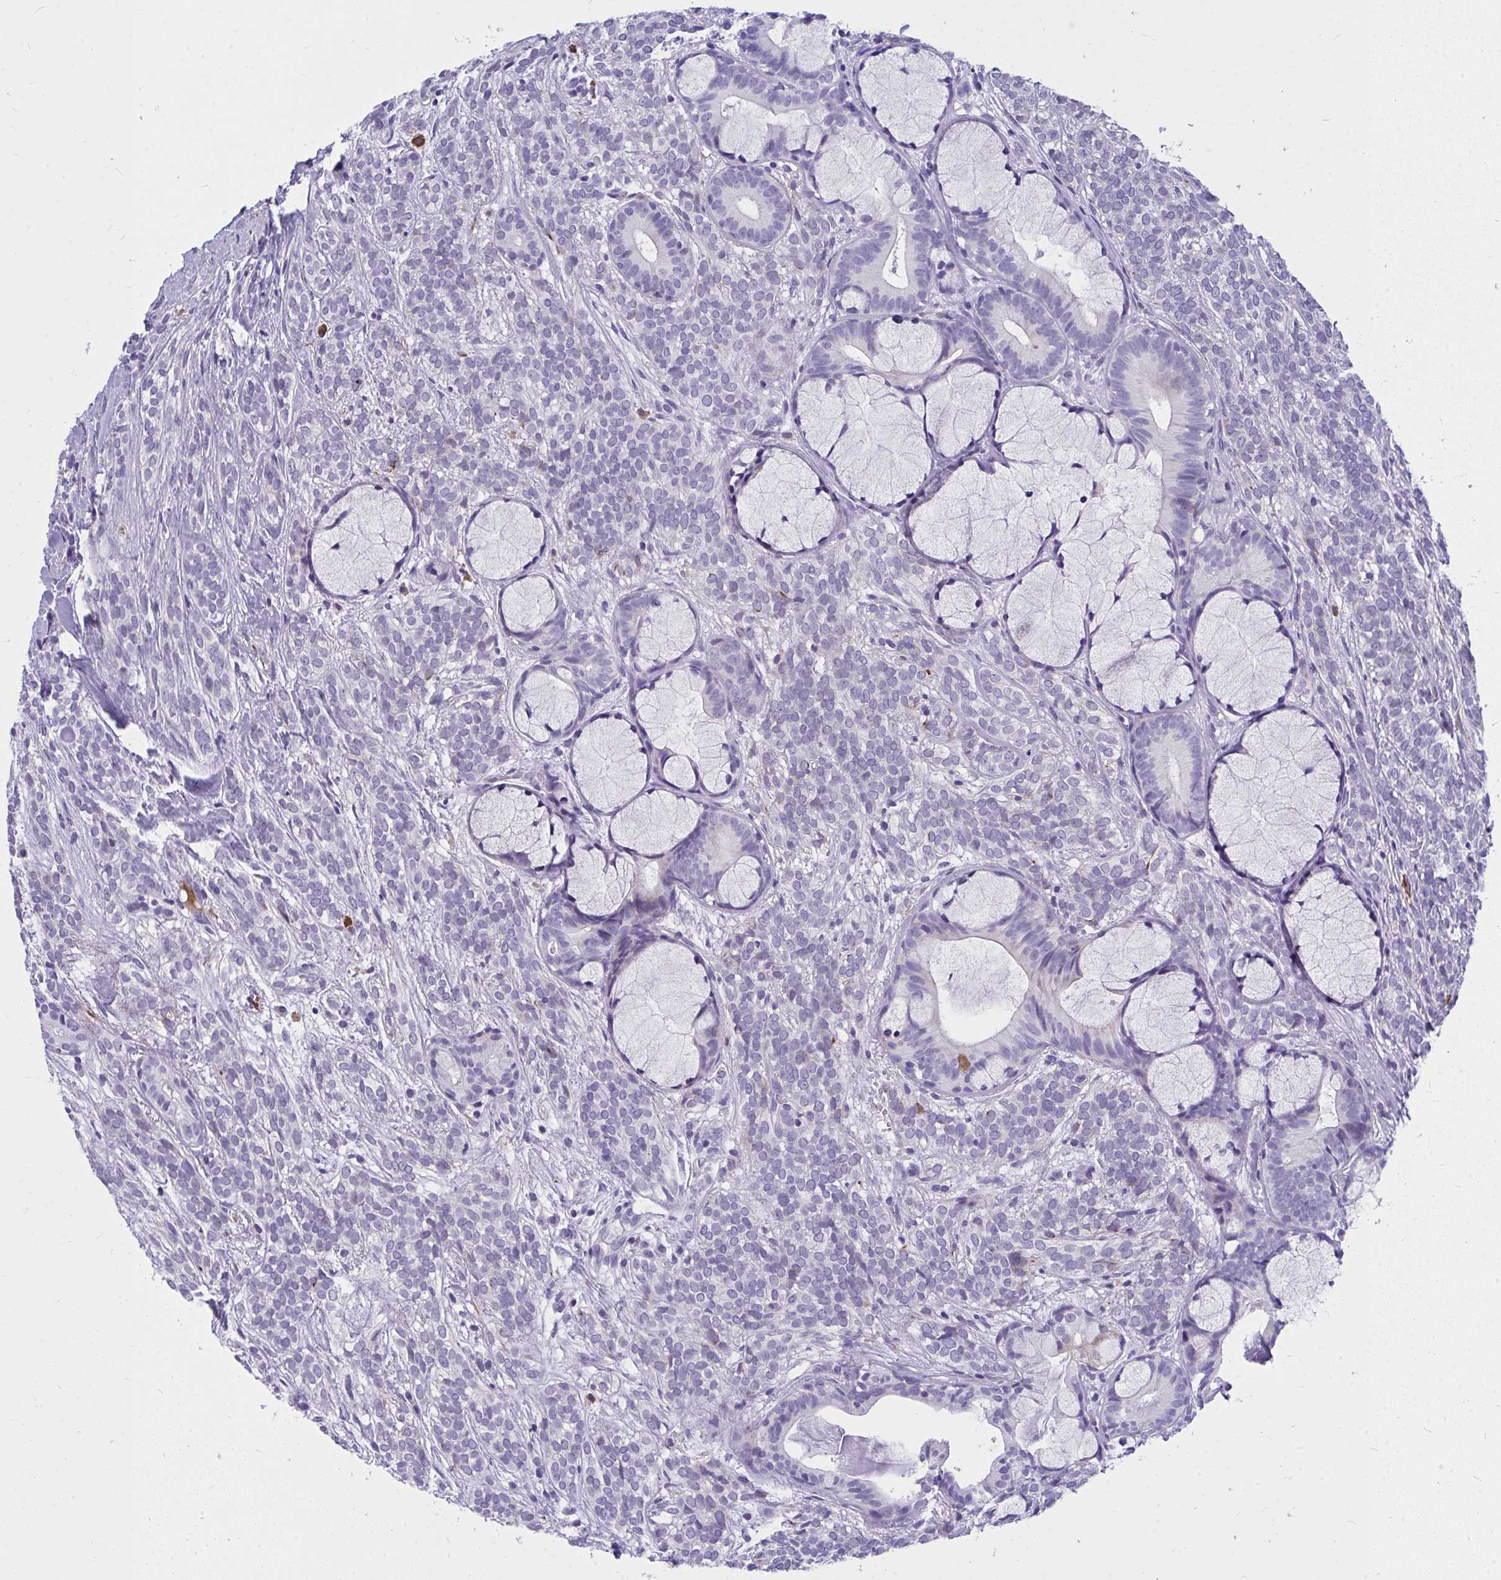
{"staining": {"intensity": "negative", "quantity": "none", "location": "none"}, "tissue": "head and neck cancer", "cell_type": "Tumor cells", "image_type": "cancer", "snomed": [{"axis": "morphology", "description": "Adenocarcinoma, NOS"}, {"axis": "topography", "description": "Head-Neck"}], "caption": "An immunohistochemistry histopathology image of head and neck cancer (adenocarcinoma) is shown. There is no staining in tumor cells of head and neck cancer (adenocarcinoma).", "gene": "TSBP1", "patient": {"sex": "female", "age": 57}}